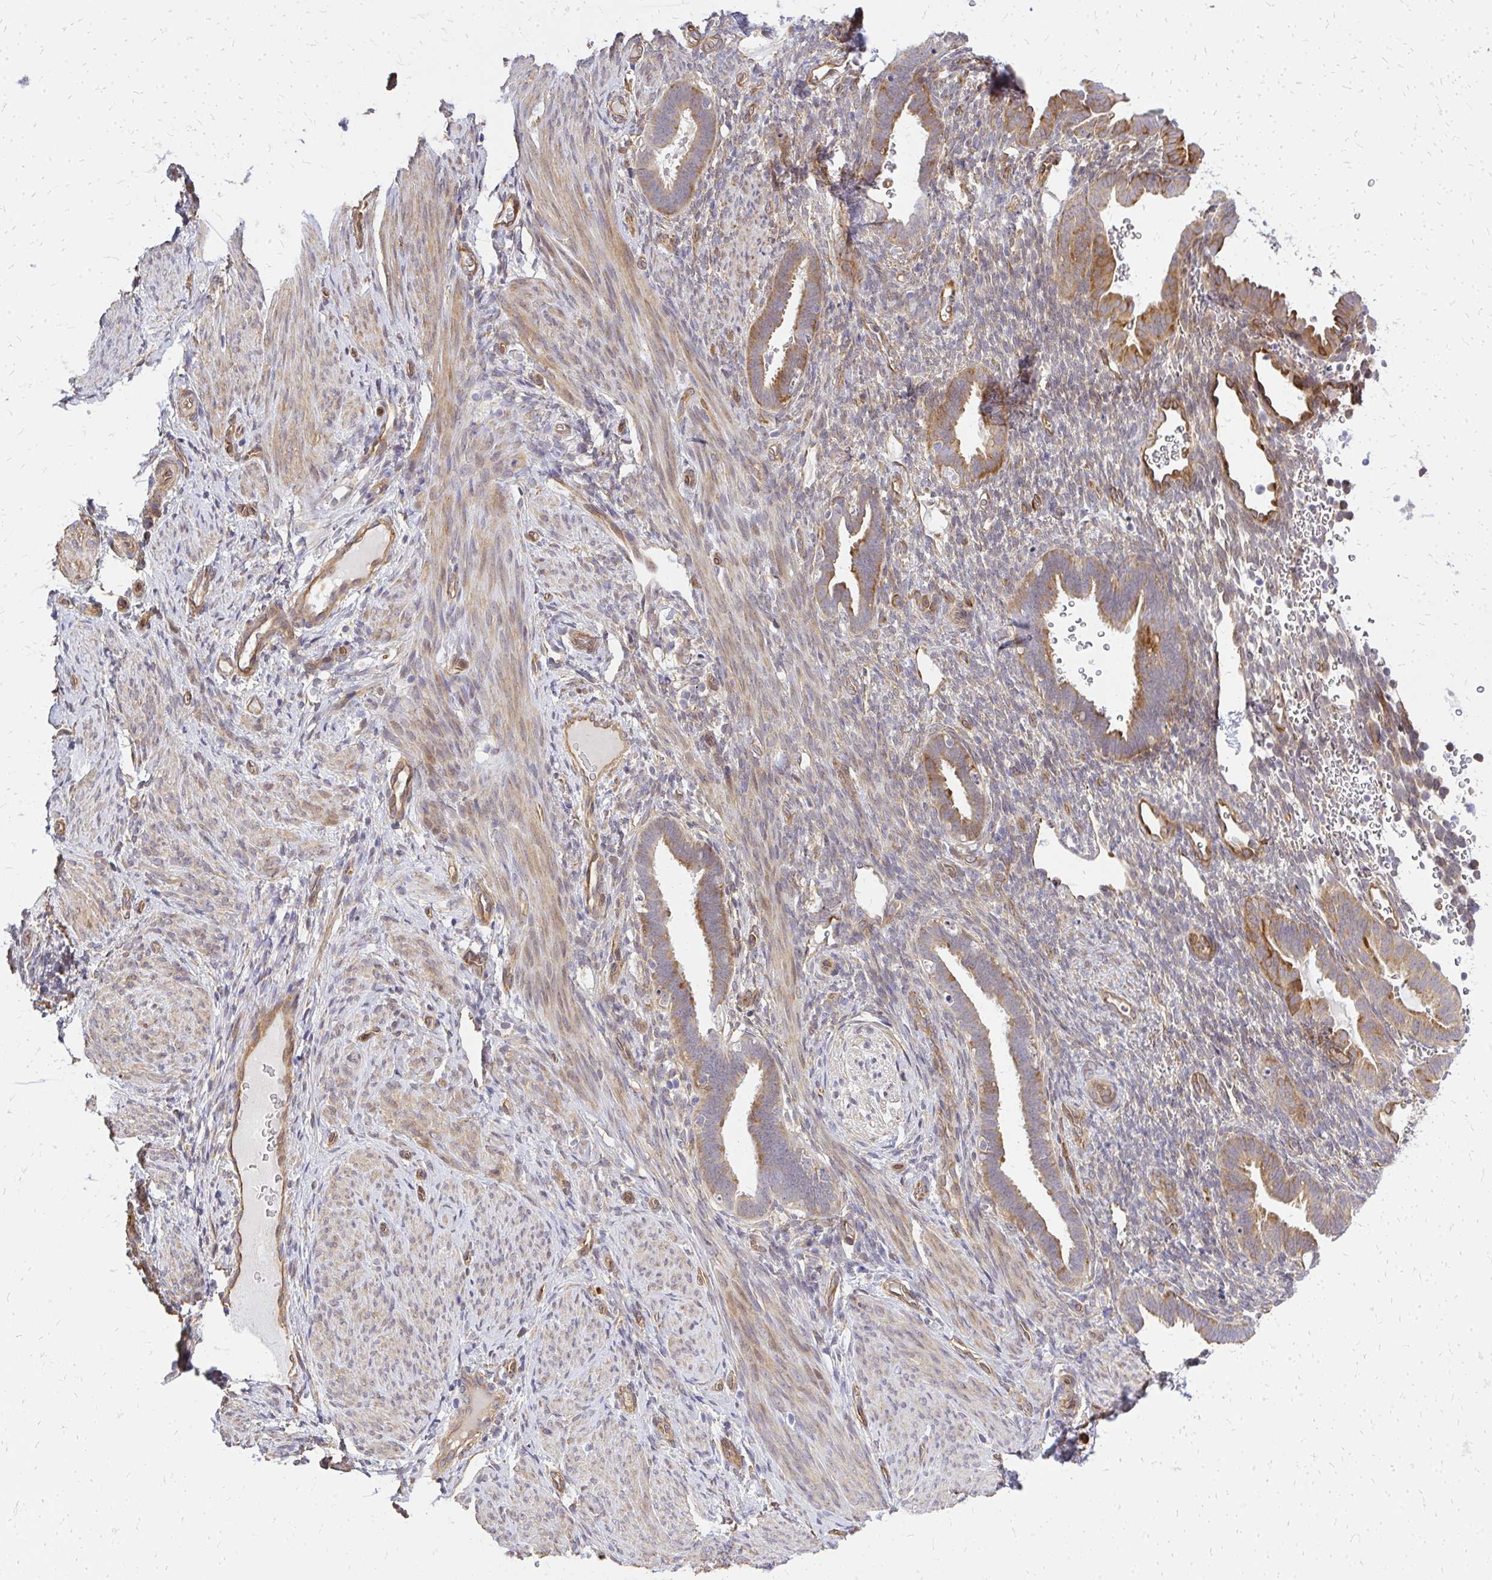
{"staining": {"intensity": "negative", "quantity": "none", "location": "none"}, "tissue": "endometrium", "cell_type": "Cells in endometrial stroma", "image_type": "normal", "snomed": [{"axis": "morphology", "description": "Normal tissue, NOS"}, {"axis": "topography", "description": "Endometrium"}], "caption": "Immunohistochemistry histopathology image of benign endometrium: endometrium stained with DAB (3,3'-diaminobenzidine) demonstrates no significant protein expression in cells in endometrial stroma.", "gene": "ENSG00000258472", "patient": {"sex": "female", "age": 34}}